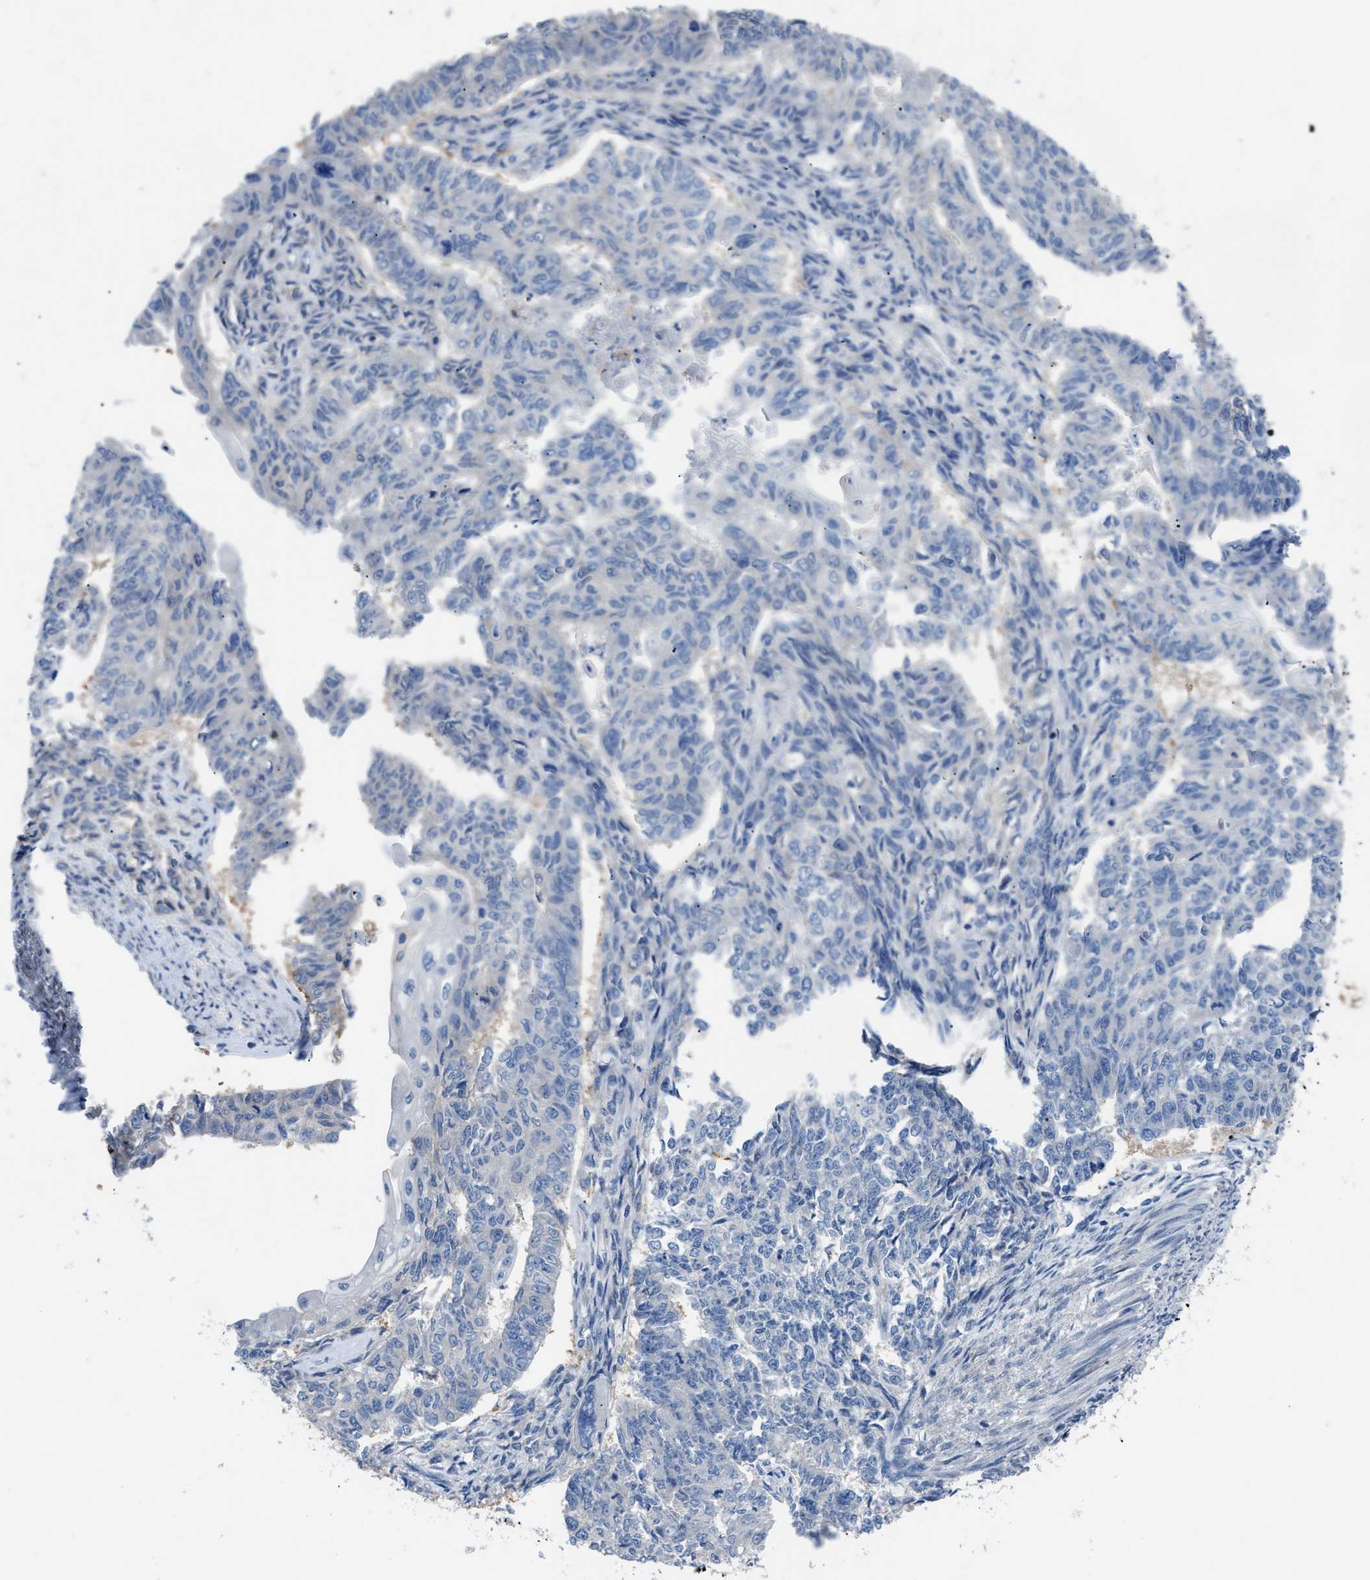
{"staining": {"intensity": "negative", "quantity": "none", "location": "none"}, "tissue": "endometrial cancer", "cell_type": "Tumor cells", "image_type": "cancer", "snomed": [{"axis": "morphology", "description": "Adenocarcinoma, NOS"}, {"axis": "topography", "description": "Endometrium"}], "caption": "The micrograph displays no staining of tumor cells in adenocarcinoma (endometrial).", "gene": "ITPR1", "patient": {"sex": "female", "age": 32}}